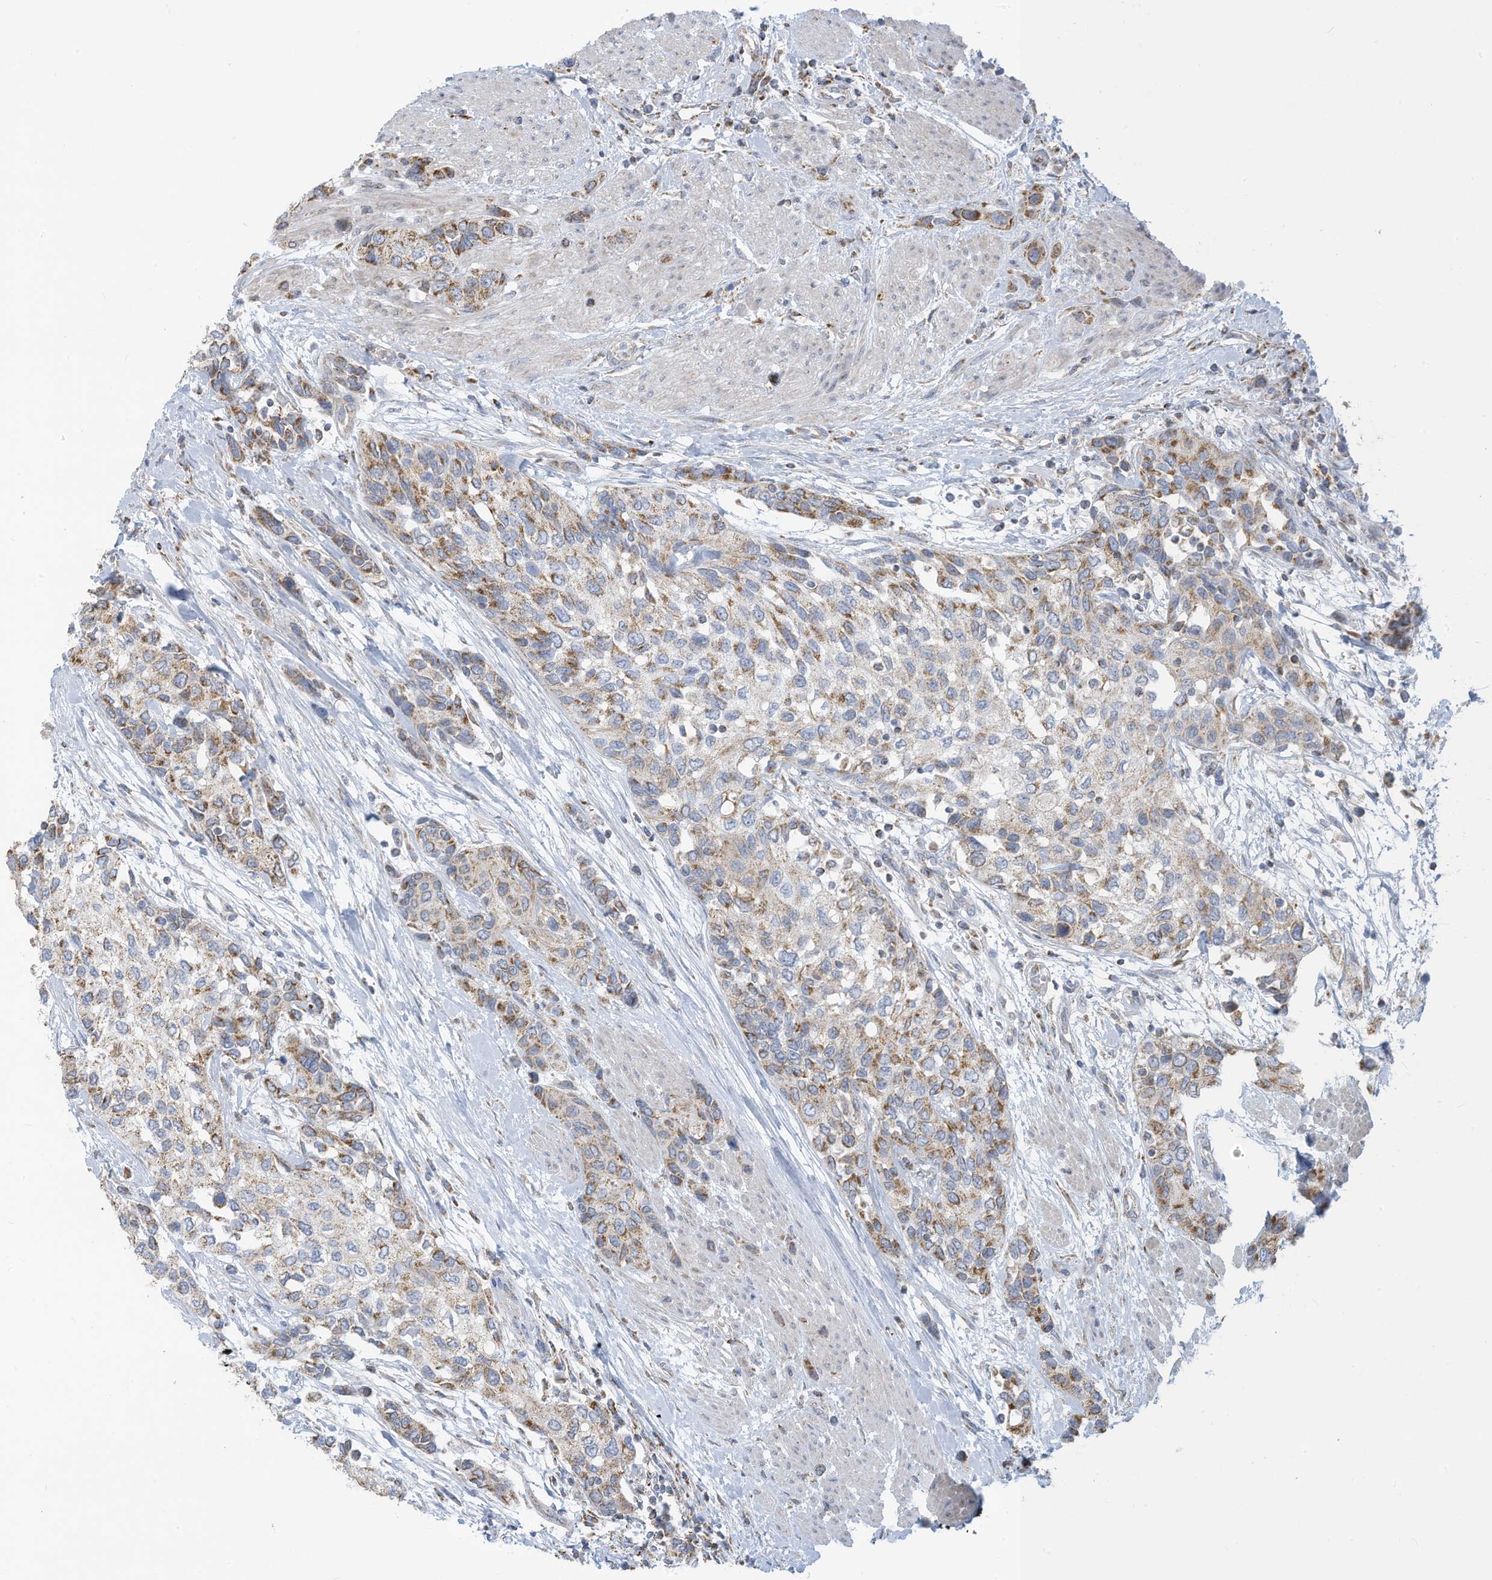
{"staining": {"intensity": "moderate", "quantity": "25%-75%", "location": "cytoplasmic/membranous"}, "tissue": "urothelial cancer", "cell_type": "Tumor cells", "image_type": "cancer", "snomed": [{"axis": "morphology", "description": "Normal tissue, NOS"}, {"axis": "morphology", "description": "Urothelial carcinoma, High grade"}, {"axis": "topography", "description": "Vascular tissue"}, {"axis": "topography", "description": "Urinary bladder"}], "caption": "High-power microscopy captured an immunohistochemistry (IHC) histopathology image of urothelial cancer, revealing moderate cytoplasmic/membranous staining in approximately 25%-75% of tumor cells.", "gene": "NLN", "patient": {"sex": "female", "age": 56}}